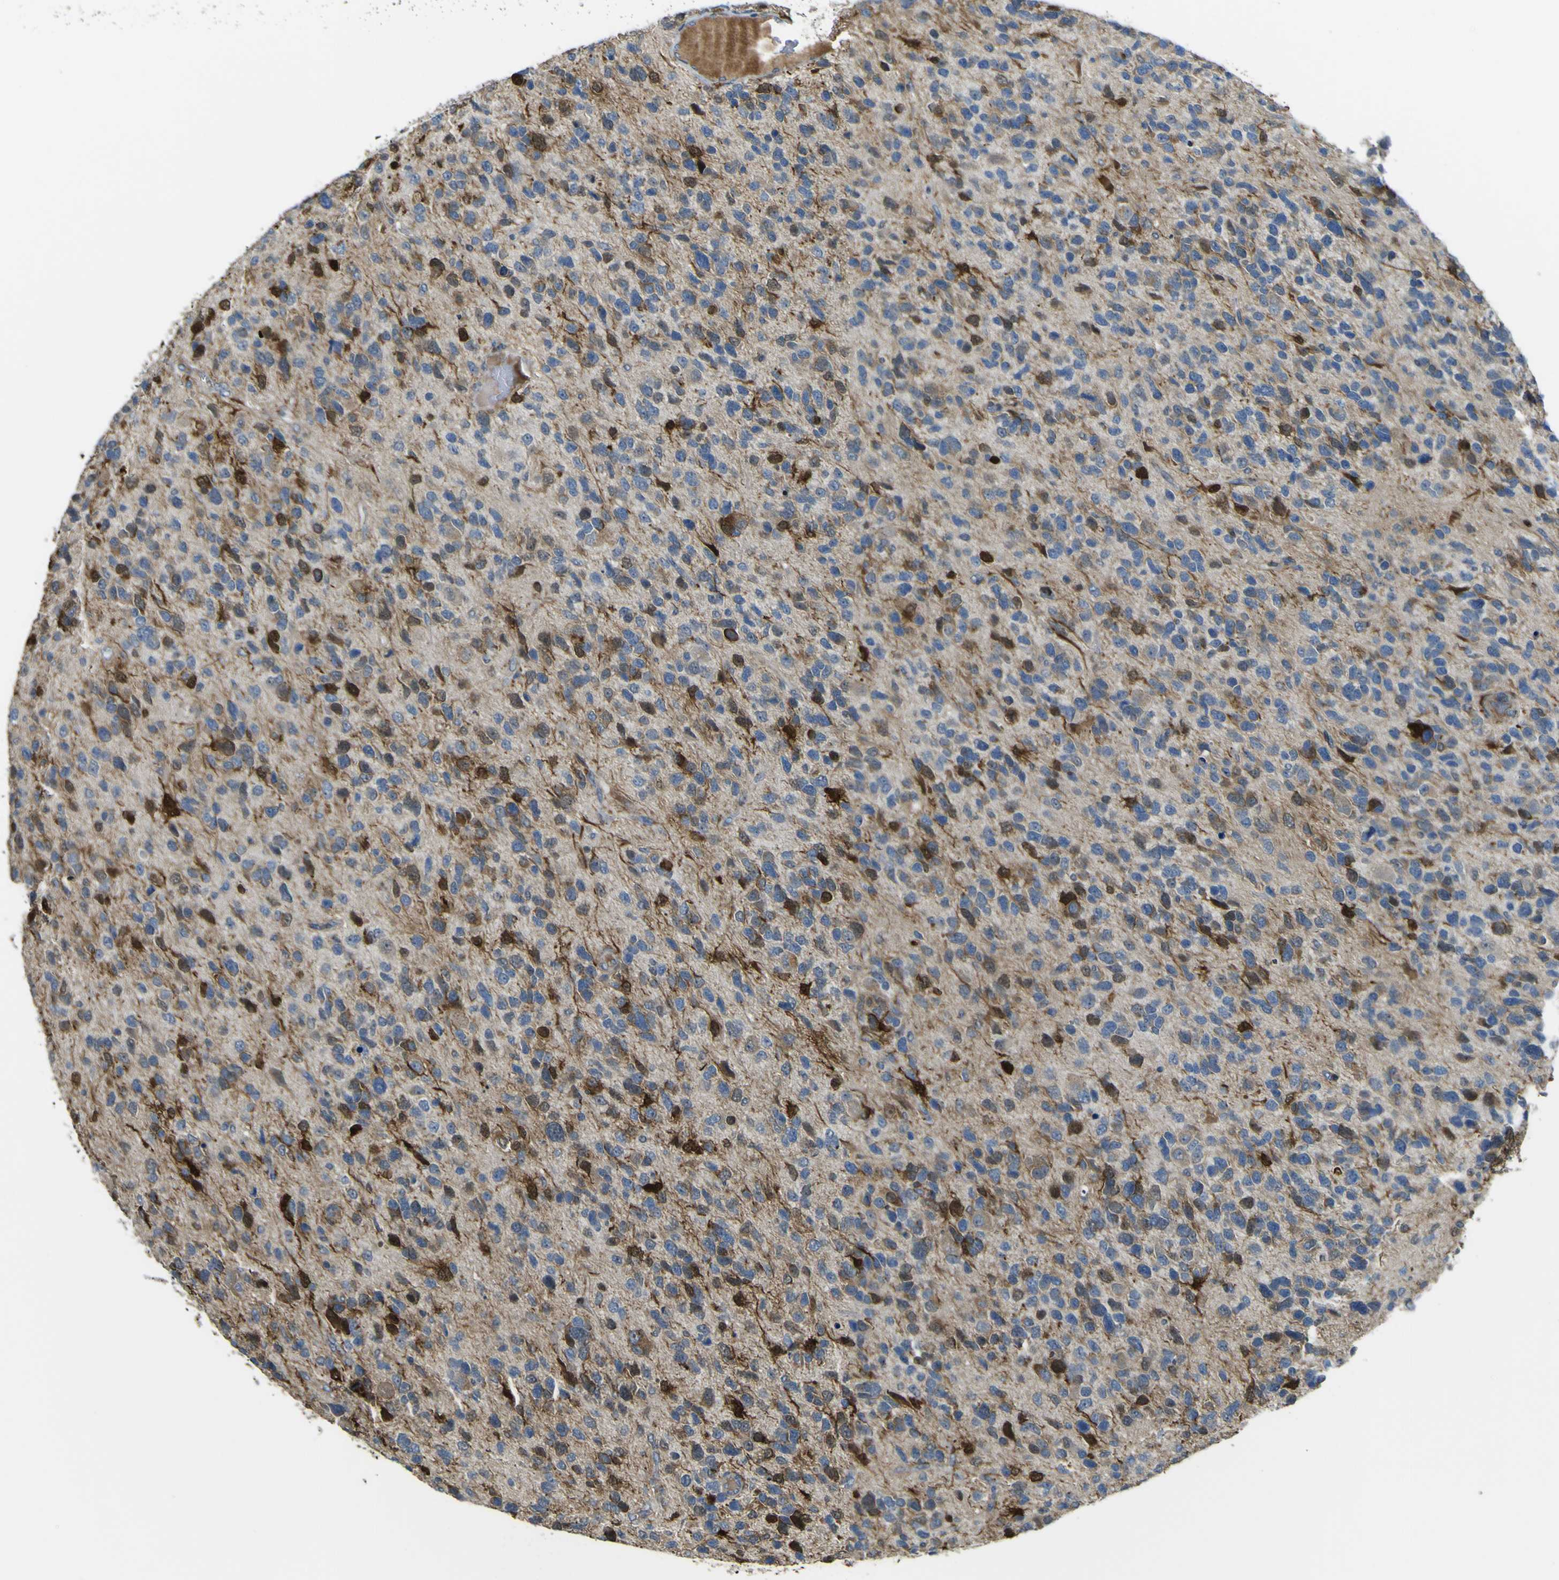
{"staining": {"intensity": "strong", "quantity": "25%-75%", "location": "cytoplasmic/membranous,nuclear"}, "tissue": "glioma", "cell_type": "Tumor cells", "image_type": "cancer", "snomed": [{"axis": "morphology", "description": "Glioma, malignant, High grade"}, {"axis": "topography", "description": "Brain"}], "caption": "Glioma stained for a protein displays strong cytoplasmic/membranous and nuclear positivity in tumor cells. The staining was performed using DAB (3,3'-diaminobenzidine), with brown indicating positive protein expression. Nuclei are stained blue with hematoxylin.", "gene": "LBHD1", "patient": {"sex": "female", "age": 58}}